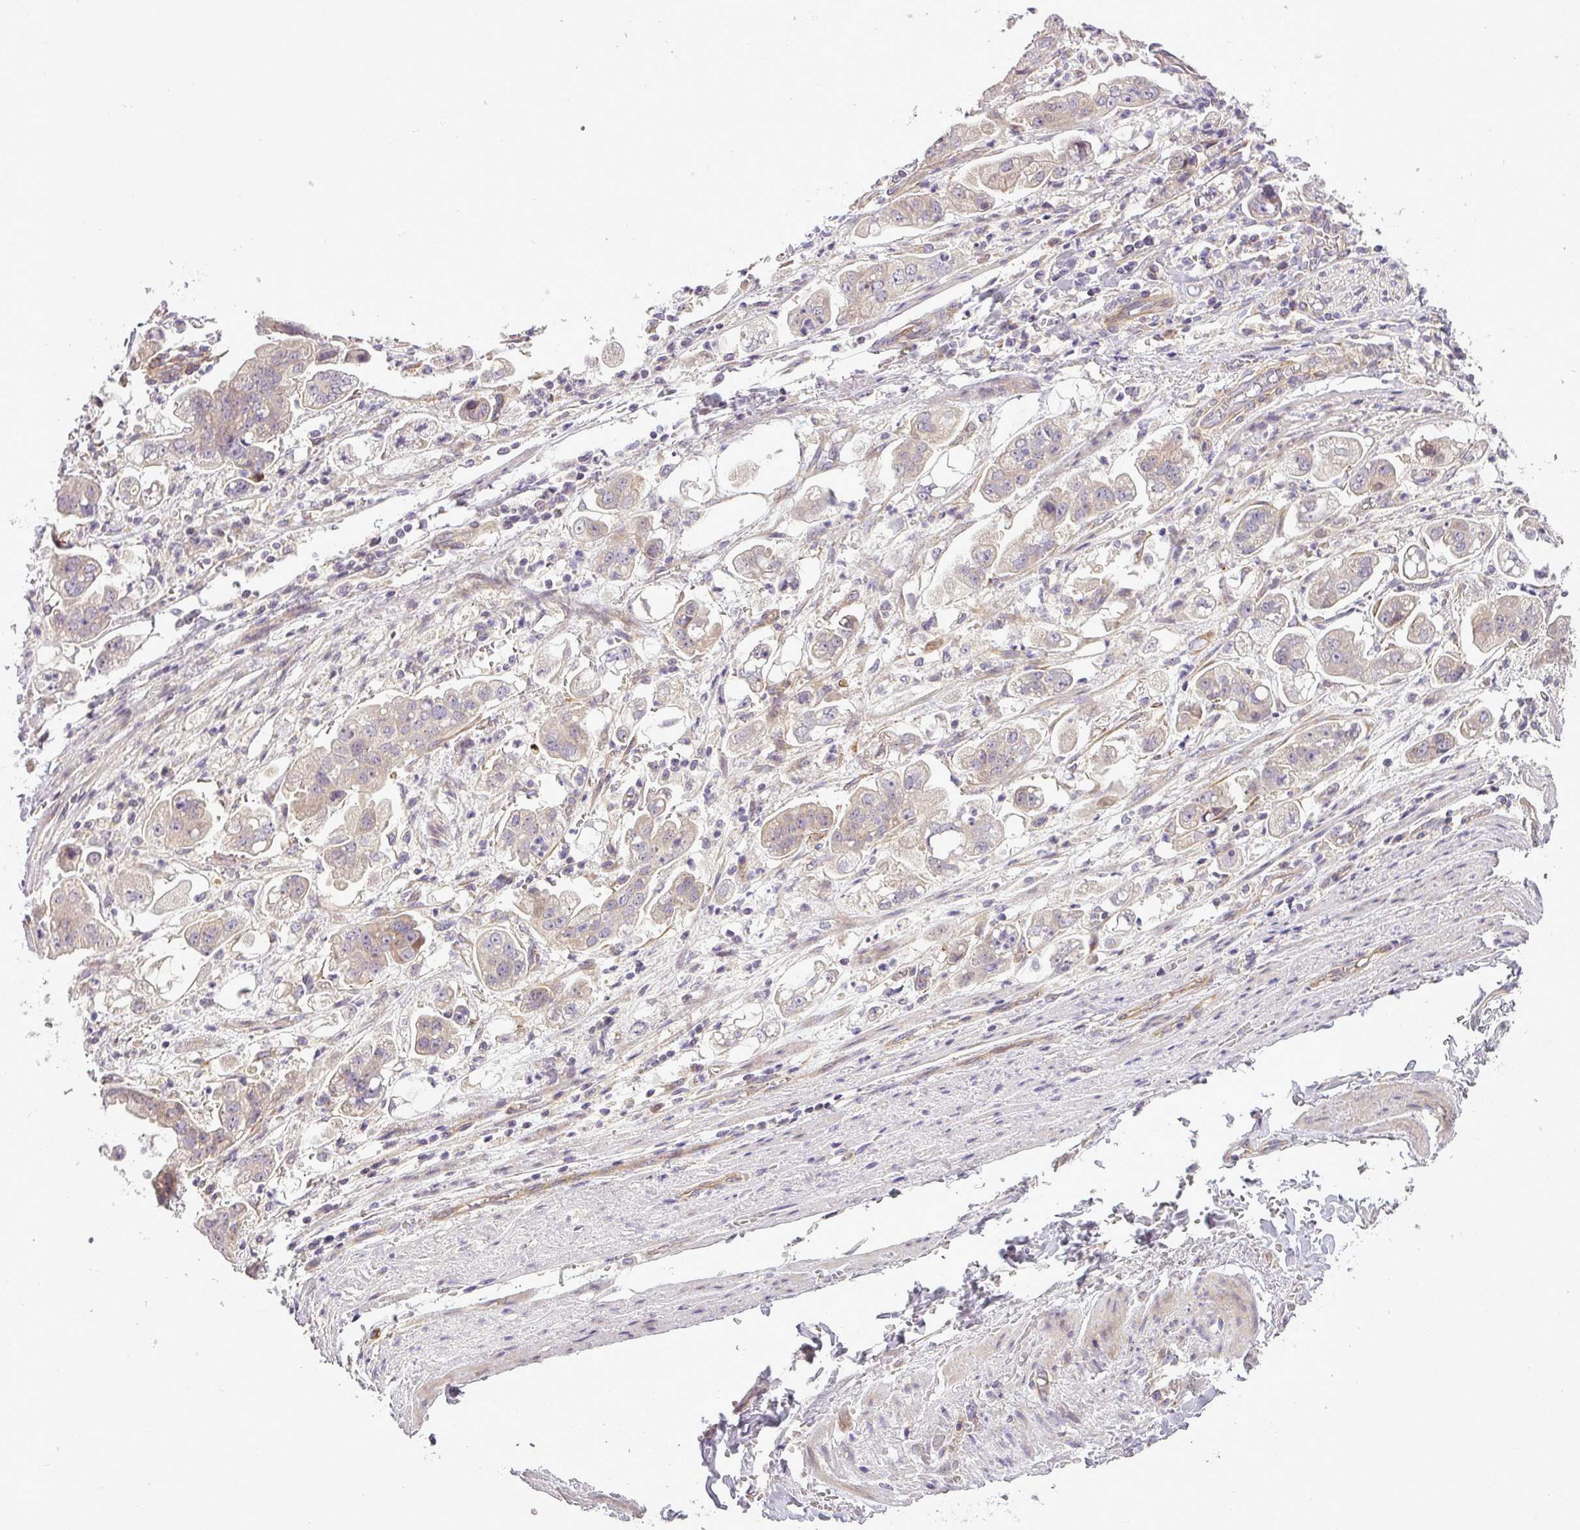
{"staining": {"intensity": "weak", "quantity": "25%-75%", "location": "cytoplasmic/membranous"}, "tissue": "stomach cancer", "cell_type": "Tumor cells", "image_type": "cancer", "snomed": [{"axis": "morphology", "description": "Adenocarcinoma, NOS"}, {"axis": "topography", "description": "Stomach"}], "caption": "Immunohistochemistry of stomach adenocarcinoma exhibits low levels of weak cytoplasmic/membranous staining in about 25%-75% of tumor cells.", "gene": "ZDHHC1", "patient": {"sex": "male", "age": 62}}